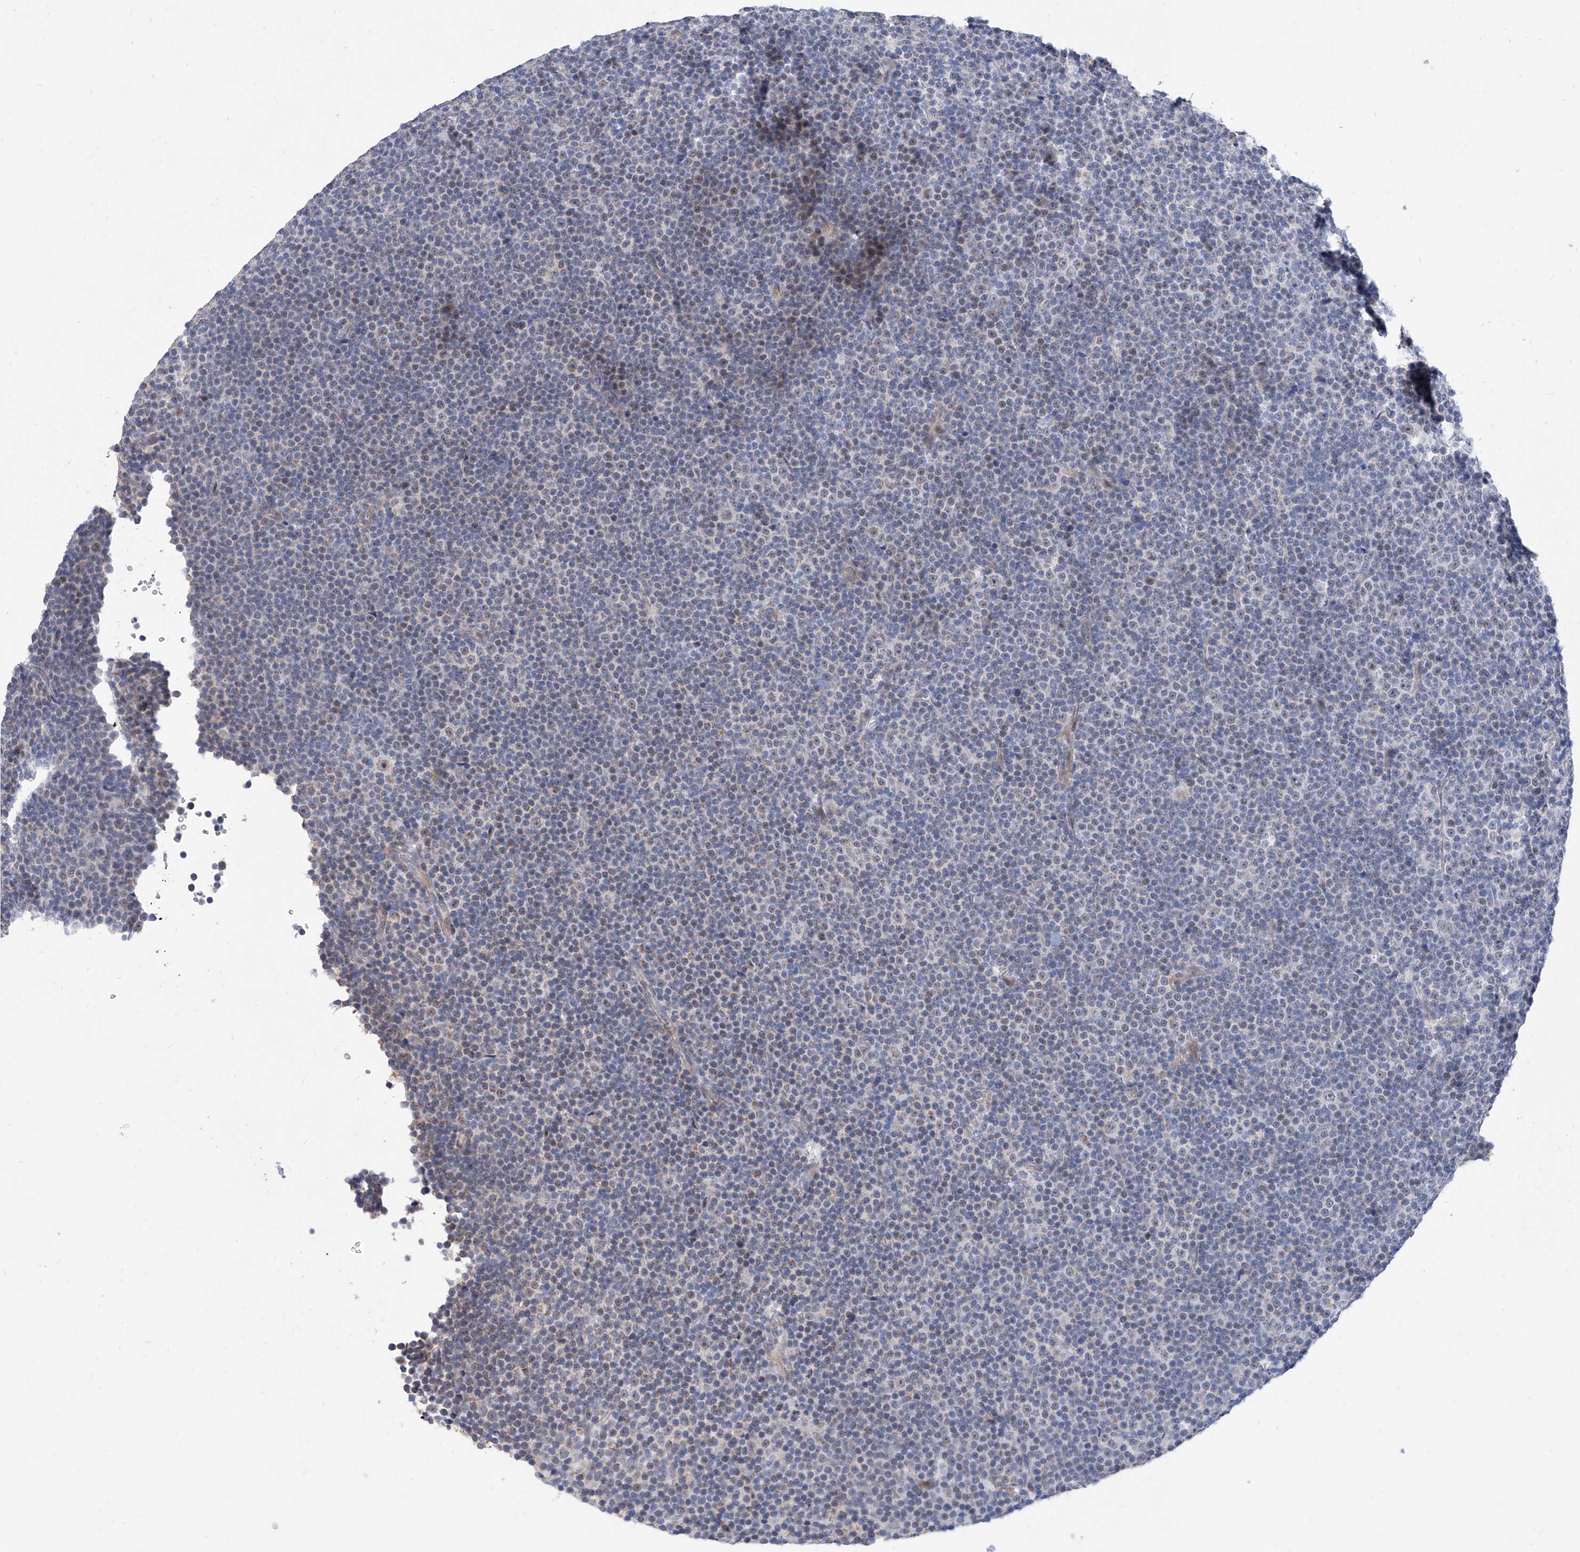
{"staining": {"intensity": "weak", "quantity": "<25%", "location": "nuclear"}, "tissue": "lymphoma", "cell_type": "Tumor cells", "image_type": "cancer", "snomed": [{"axis": "morphology", "description": "Malignant lymphoma, non-Hodgkin's type, Low grade"}, {"axis": "topography", "description": "Lymph node"}], "caption": "A histopathology image of human low-grade malignant lymphoma, non-Hodgkin's type is negative for staining in tumor cells. (DAB IHC with hematoxylin counter stain).", "gene": "BPTF", "patient": {"sex": "female", "age": 67}}